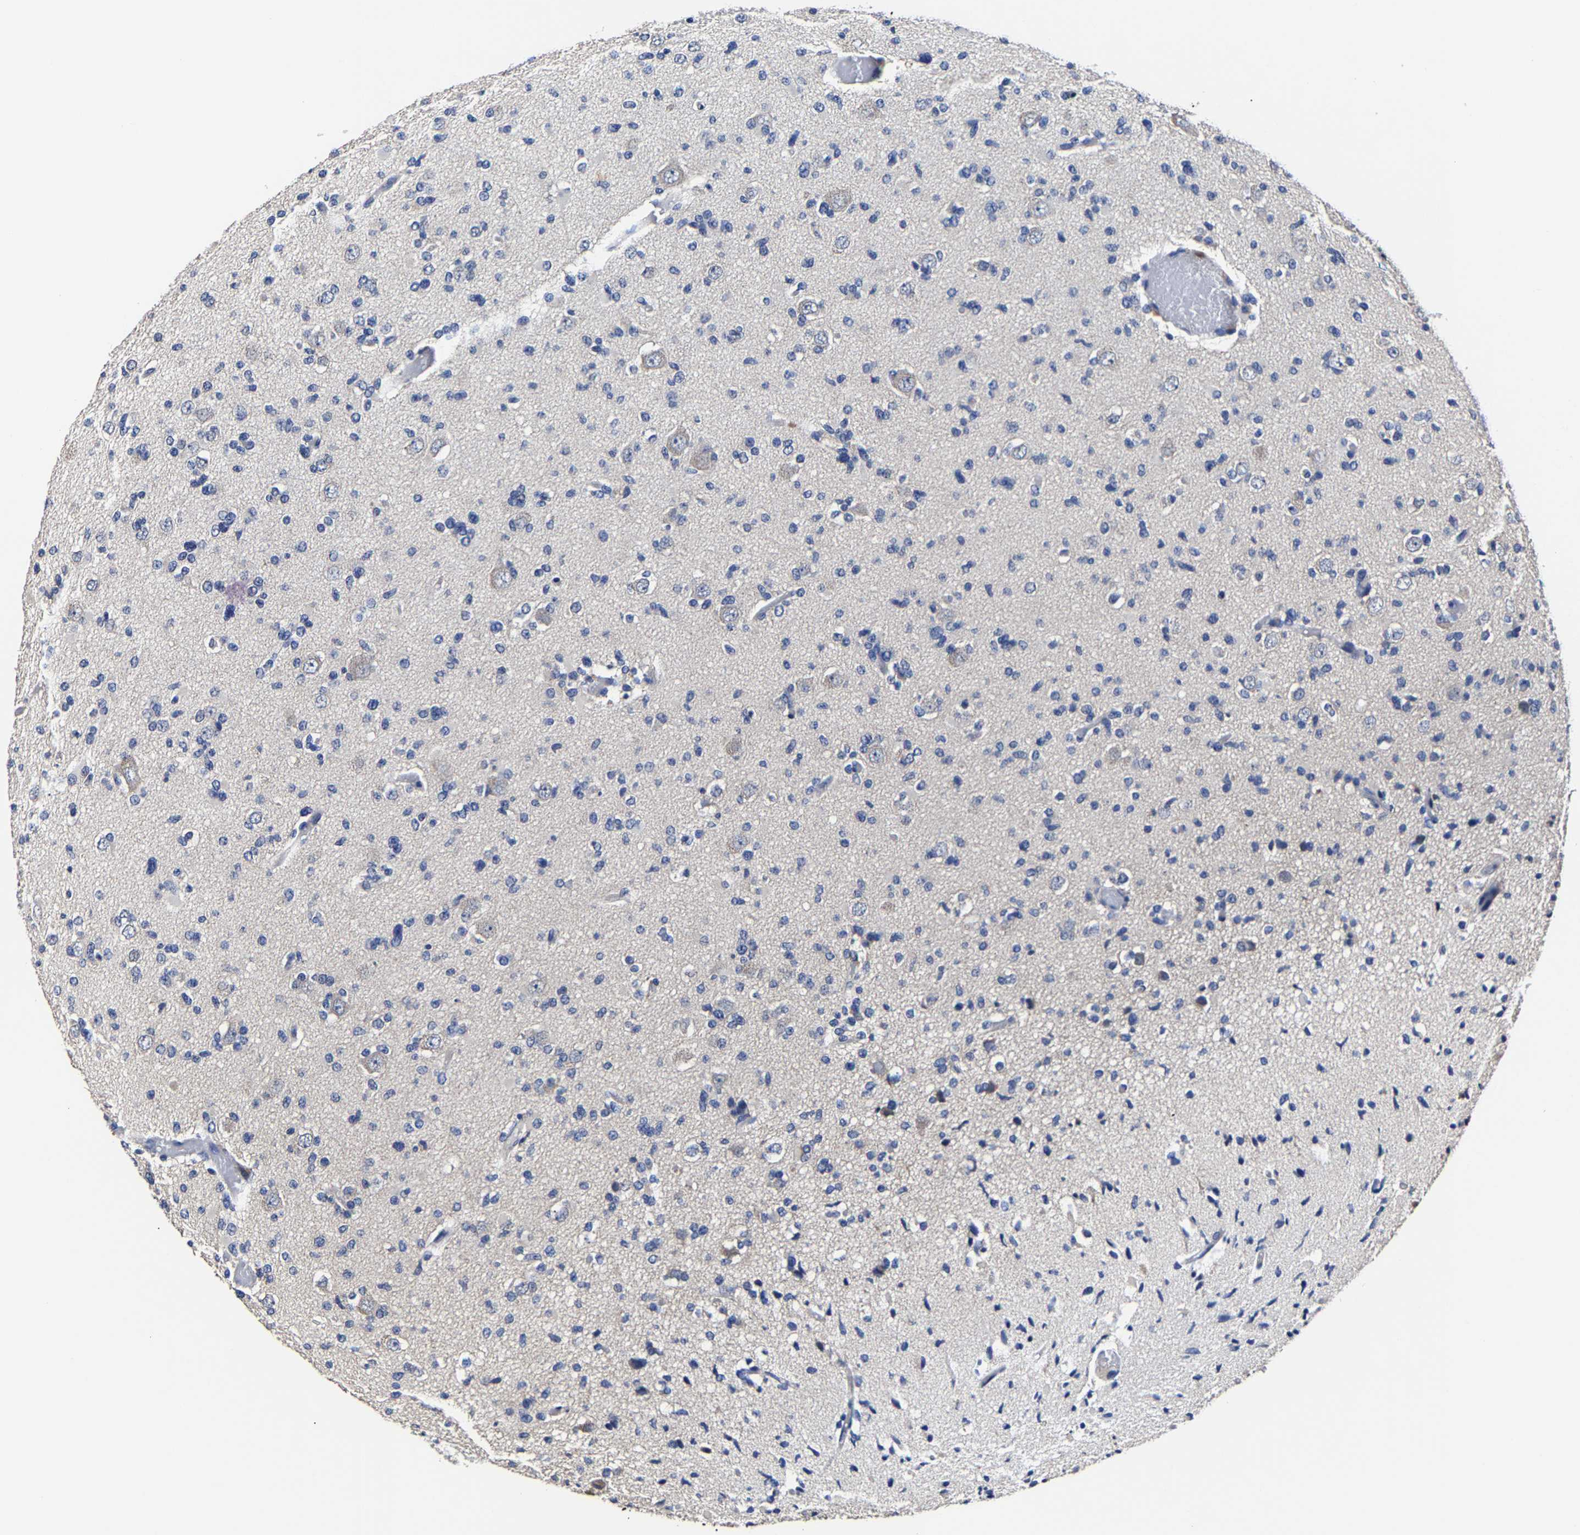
{"staining": {"intensity": "negative", "quantity": "none", "location": "none"}, "tissue": "glioma", "cell_type": "Tumor cells", "image_type": "cancer", "snomed": [{"axis": "morphology", "description": "Glioma, malignant, Low grade"}, {"axis": "topography", "description": "Brain"}], "caption": "Immunohistochemistry (IHC) of glioma reveals no staining in tumor cells.", "gene": "AKAP4", "patient": {"sex": "female", "age": 22}}